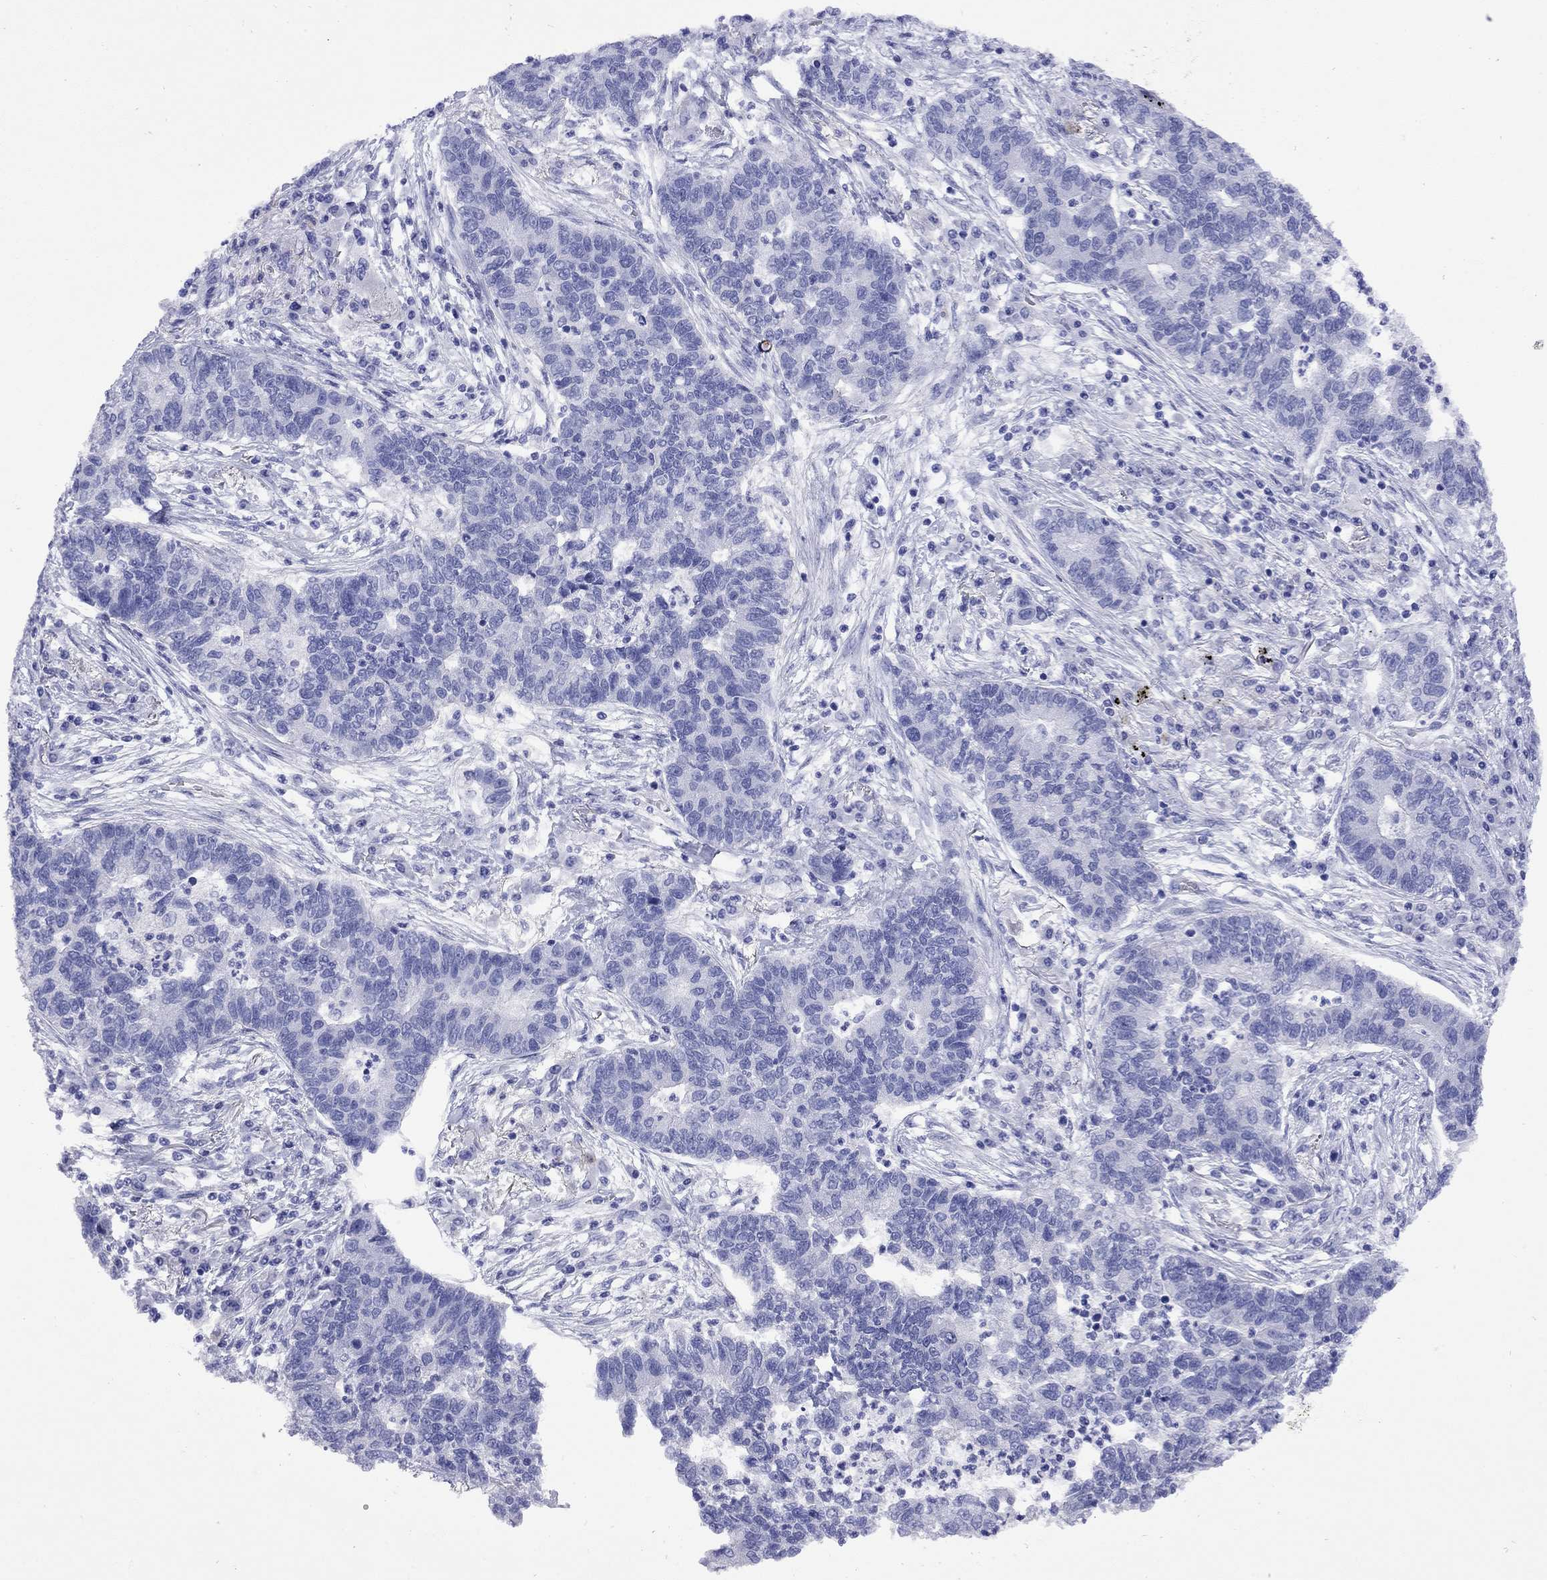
{"staining": {"intensity": "negative", "quantity": "none", "location": "none"}, "tissue": "lung cancer", "cell_type": "Tumor cells", "image_type": "cancer", "snomed": [{"axis": "morphology", "description": "Adenocarcinoma, NOS"}, {"axis": "topography", "description": "Lung"}], "caption": "Lung cancer (adenocarcinoma) stained for a protein using IHC exhibits no staining tumor cells.", "gene": "KIAA2012", "patient": {"sex": "female", "age": 57}}